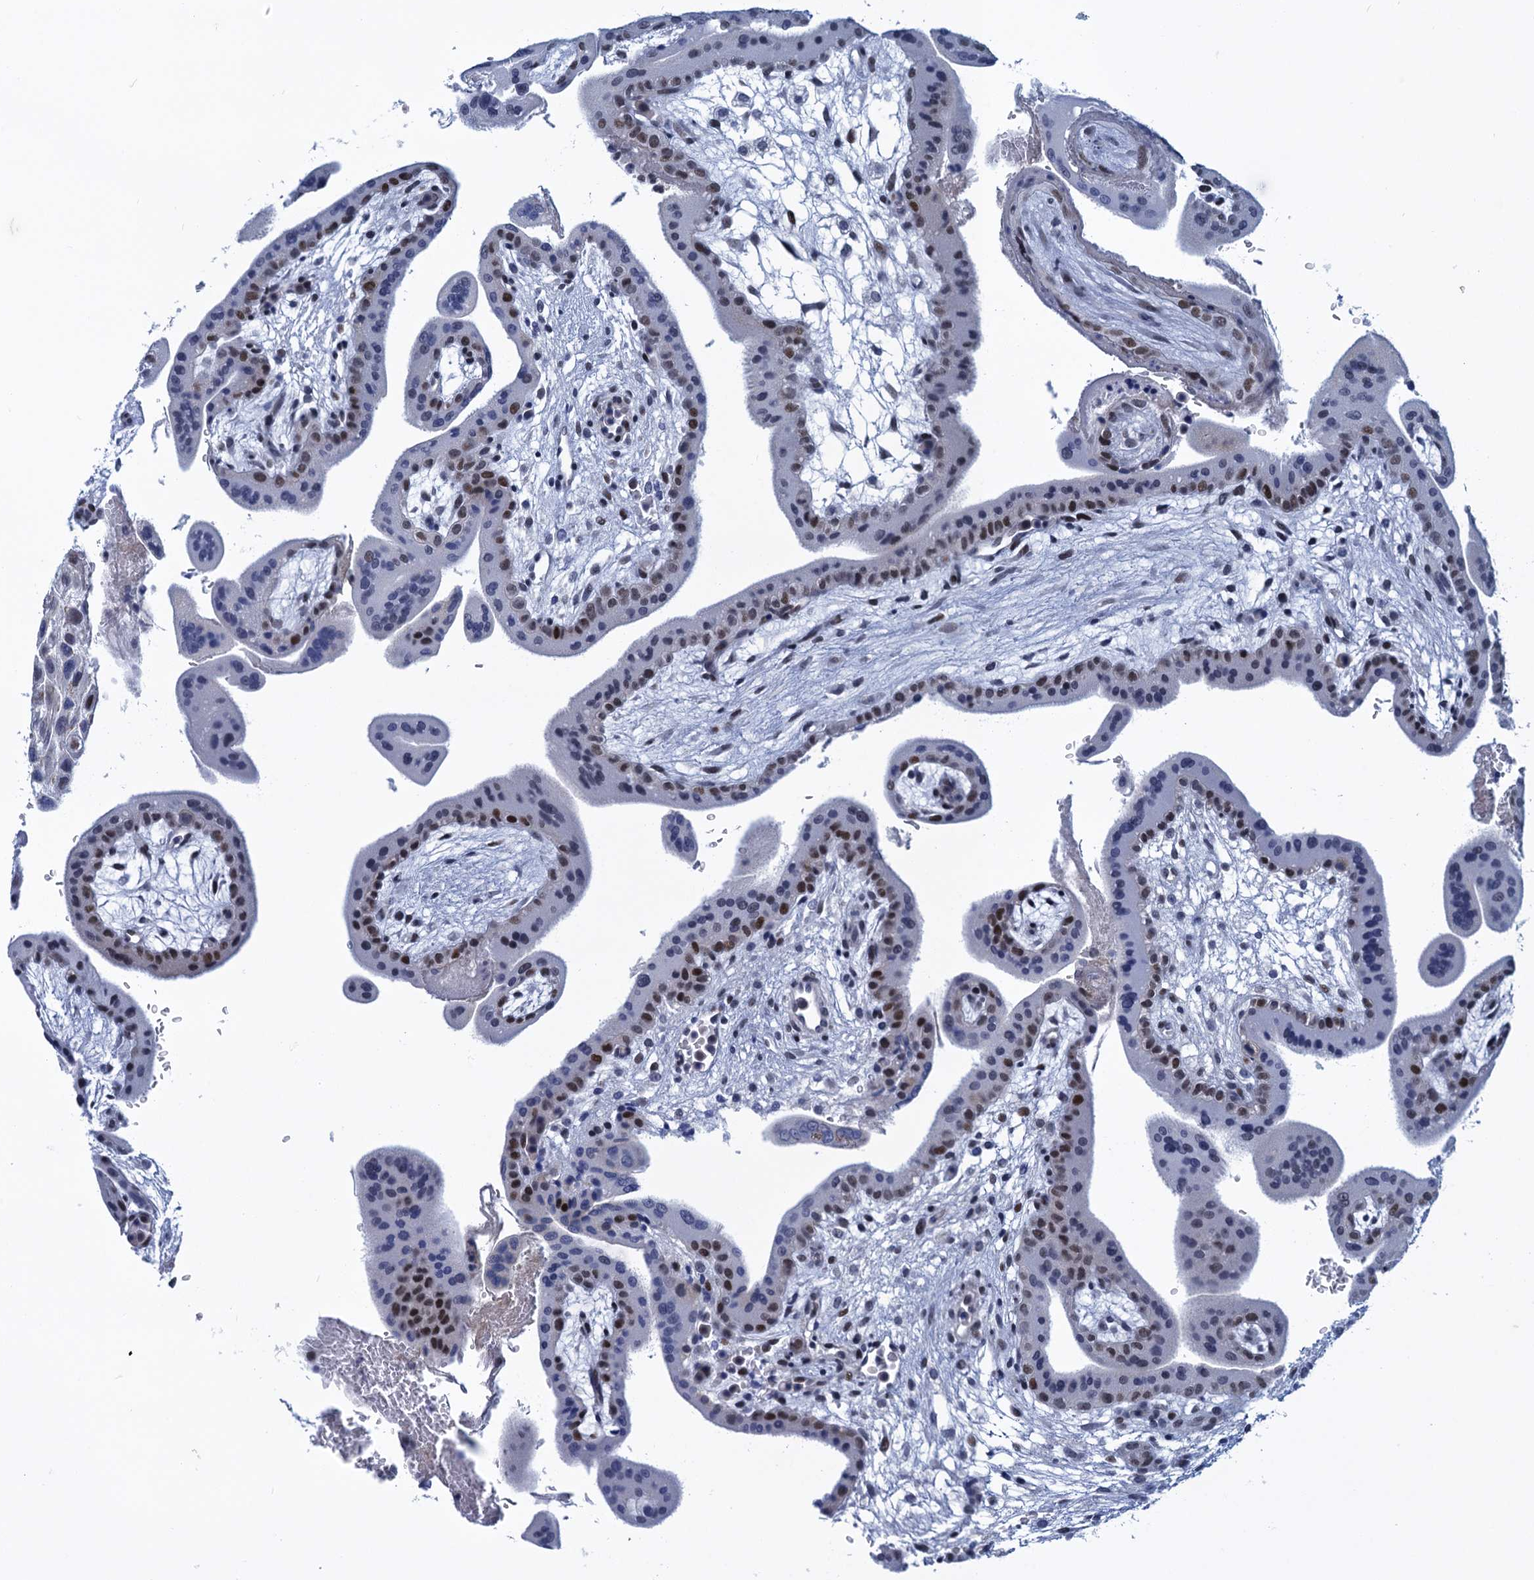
{"staining": {"intensity": "moderate", "quantity": "25%-75%", "location": "nuclear"}, "tissue": "placenta", "cell_type": "Trophoblastic cells", "image_type": "normal", "snomed": [{"axis": "morphology", "description": "Normal tissue, NOS"}, {"axis": "topography", "description": "Placenta"}], "caption": "Normal placenta reveals moderate nuclear staining in about 25%-75% of trophoblastic cells, visualized by immunohistochemistry.", "gene": "GINS3", "patient": {"sex": "female", "age": 35}}